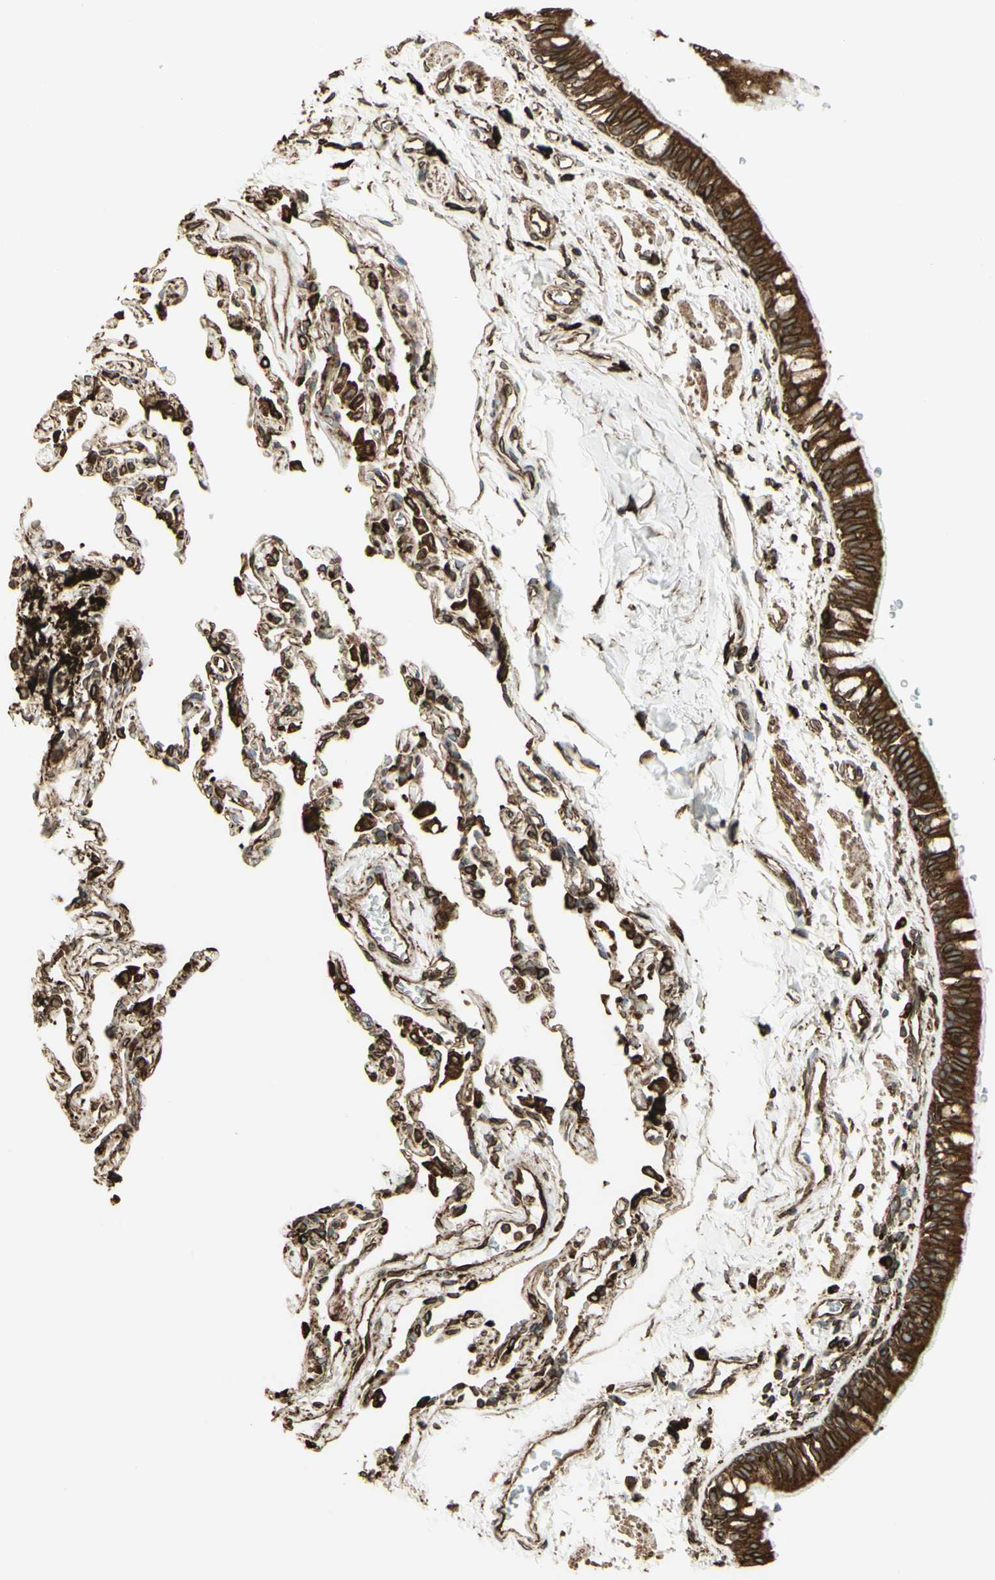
{"staining": {"intensity": "moderate", "quantity": ">75%", "location": "cytoplasmic/membranous"}, "tissue": "bronchus", "cell_type": "Respiratory epithelial cells", "image_type": "normal", "snomed": [{"axis": "morphology", "description": "Normal tissue, NOS"}, {"axis": "topography", "description": "Bronchus"}, {"axis": "topography", "description": "Lung"}], "caption": "Immunohistochemical staining of normal bronchus exhibits moderate cytoplasmic/membranous protein staining in about >75% of respiratory epithelial cells.", "gene": "CANX", "patient": {"sex": "male", "age": 64}}